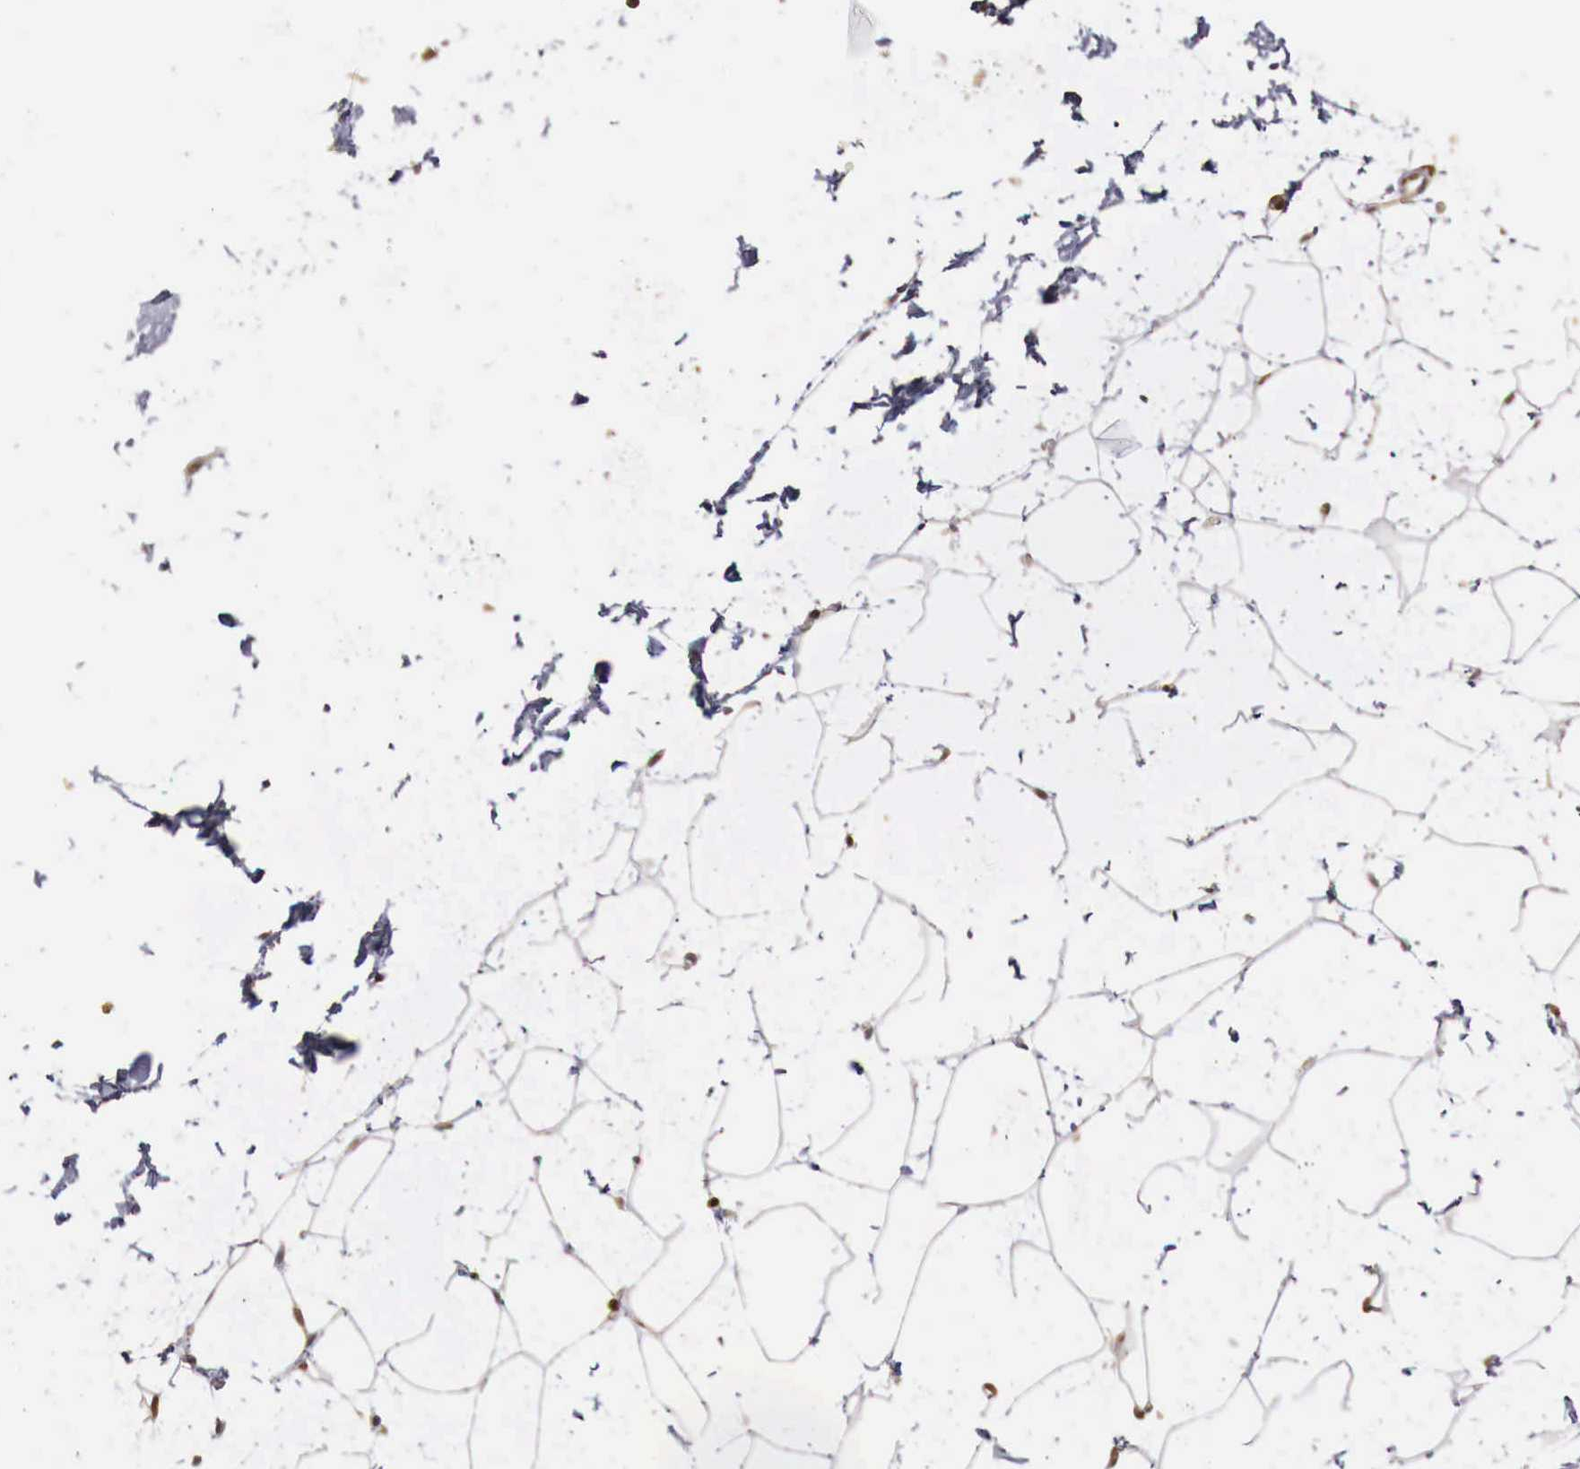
{"staining": {"intensity": "weak", "quantity": ">75%", "location": "nuclear"}, "tissue": "adipose tissue", "cell_type": "Adipocytes", "image_type": "normal", "snomed": [{"axis": "morphology", "description": "Normal tissue, NOS"}, {"axis": "topography", "description": "Breast"}], "caption": "Adipose tissue stained with DAB (3,3'-diaminobenzidine) immunohistochemistry (IHC) demonstrates low levels of weak nuclear positivity in about >75% of adipocytes. The protein of interest is stained brown, and the nuclei are stained in blue (DAB IHC with brightfield microscopy, high magnification).", "gene": "KHDRBS2", "patient": {"sex": "female", "age": 45}}